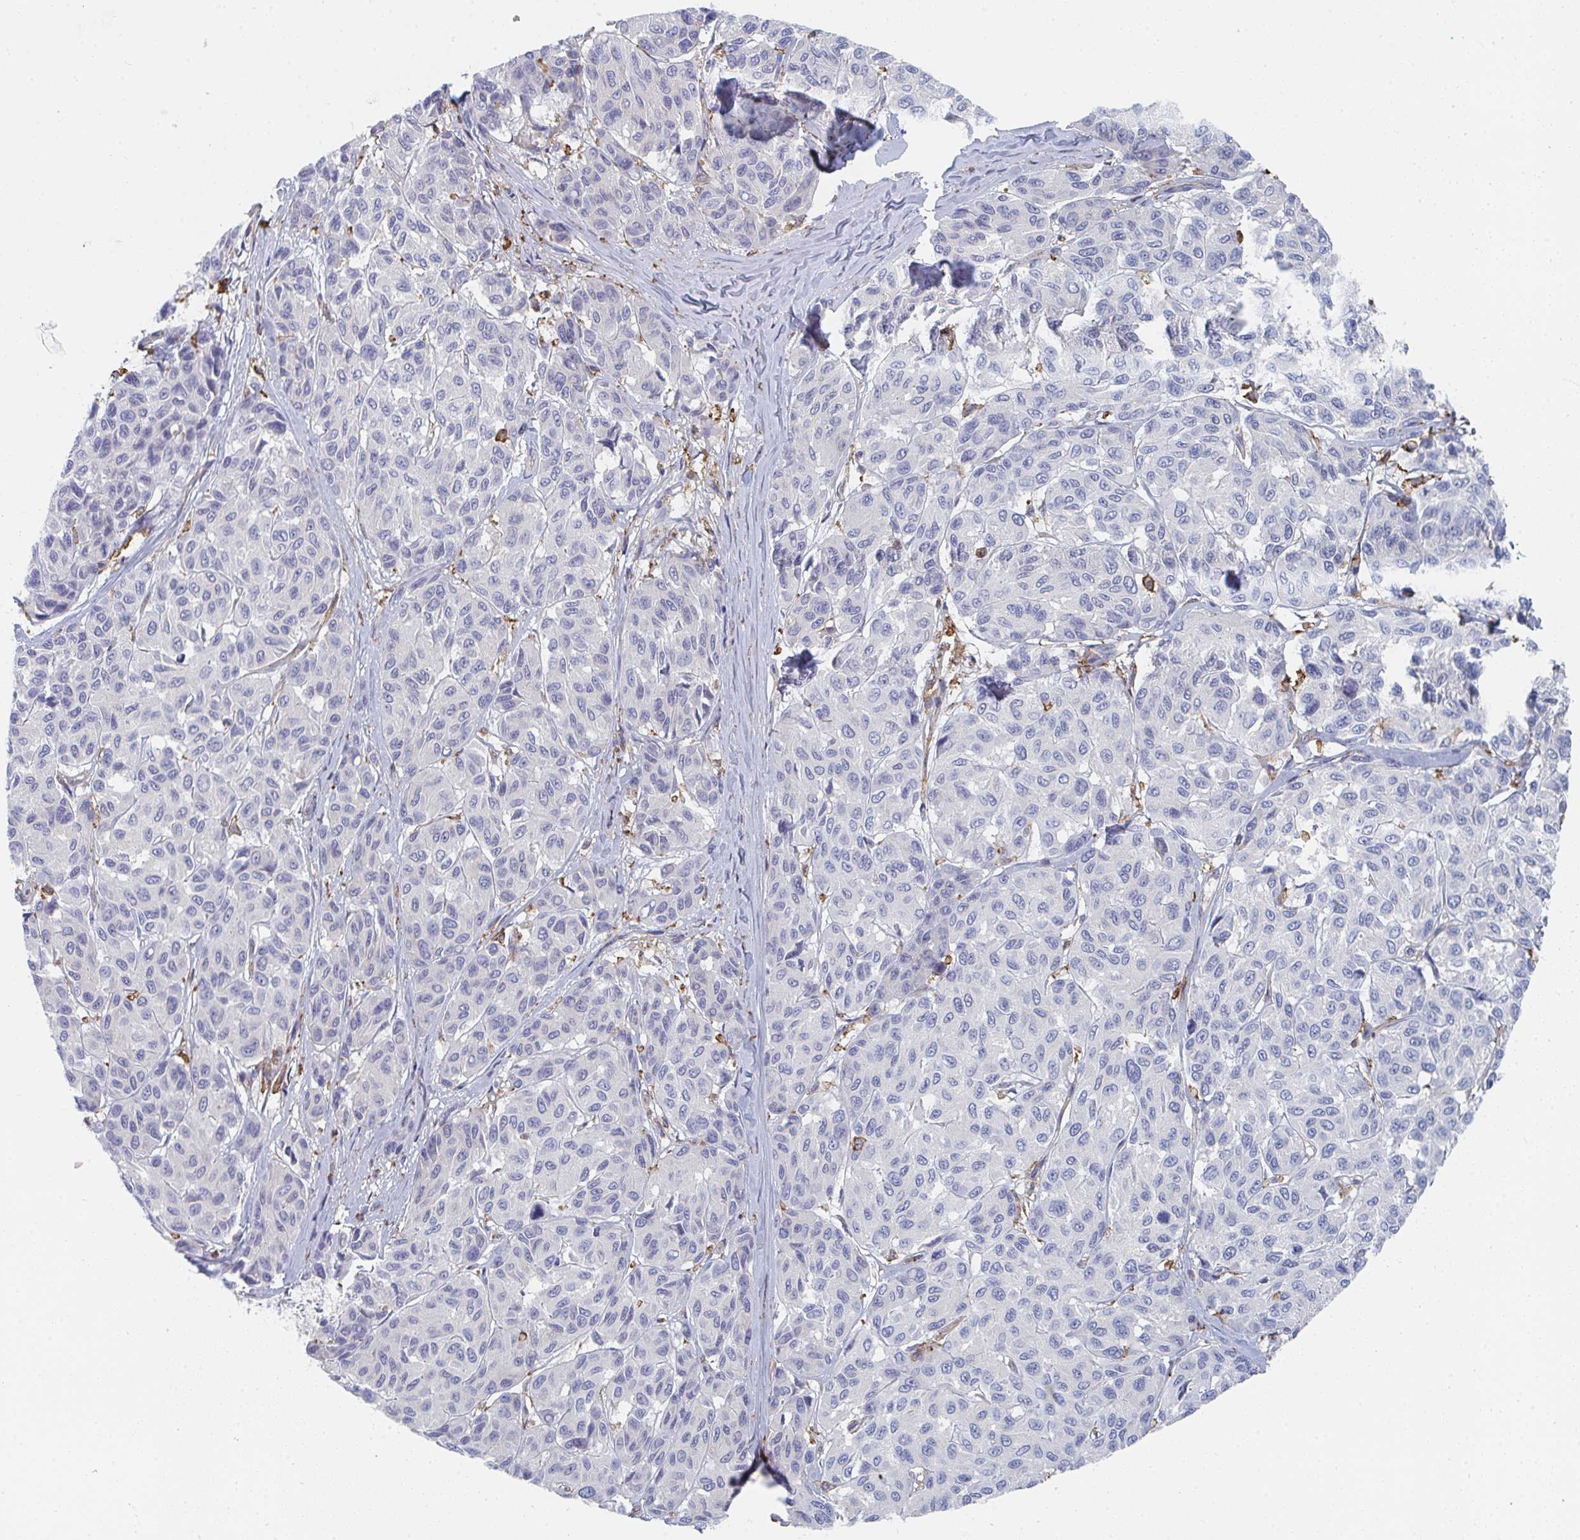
{"staining": {"intensity": "negative", "quantity": "none", "location": "none"}, "tissue": "melanoma", "cell_type": "Tumor cells", "image_type": "cancer", "snomed": [{"axis": "morphology", "description": "Malignant melanoma, NOS"}, {"axis": "topography", "description": "Skin"}], "caption": "Immunohistochemistry (IHC) histopathology image of human melanoma stained for a protein (brown), which displays no expression in tumor cells.", "gene": "DAB2", "patient": {"sex": "female", "age": 66}}